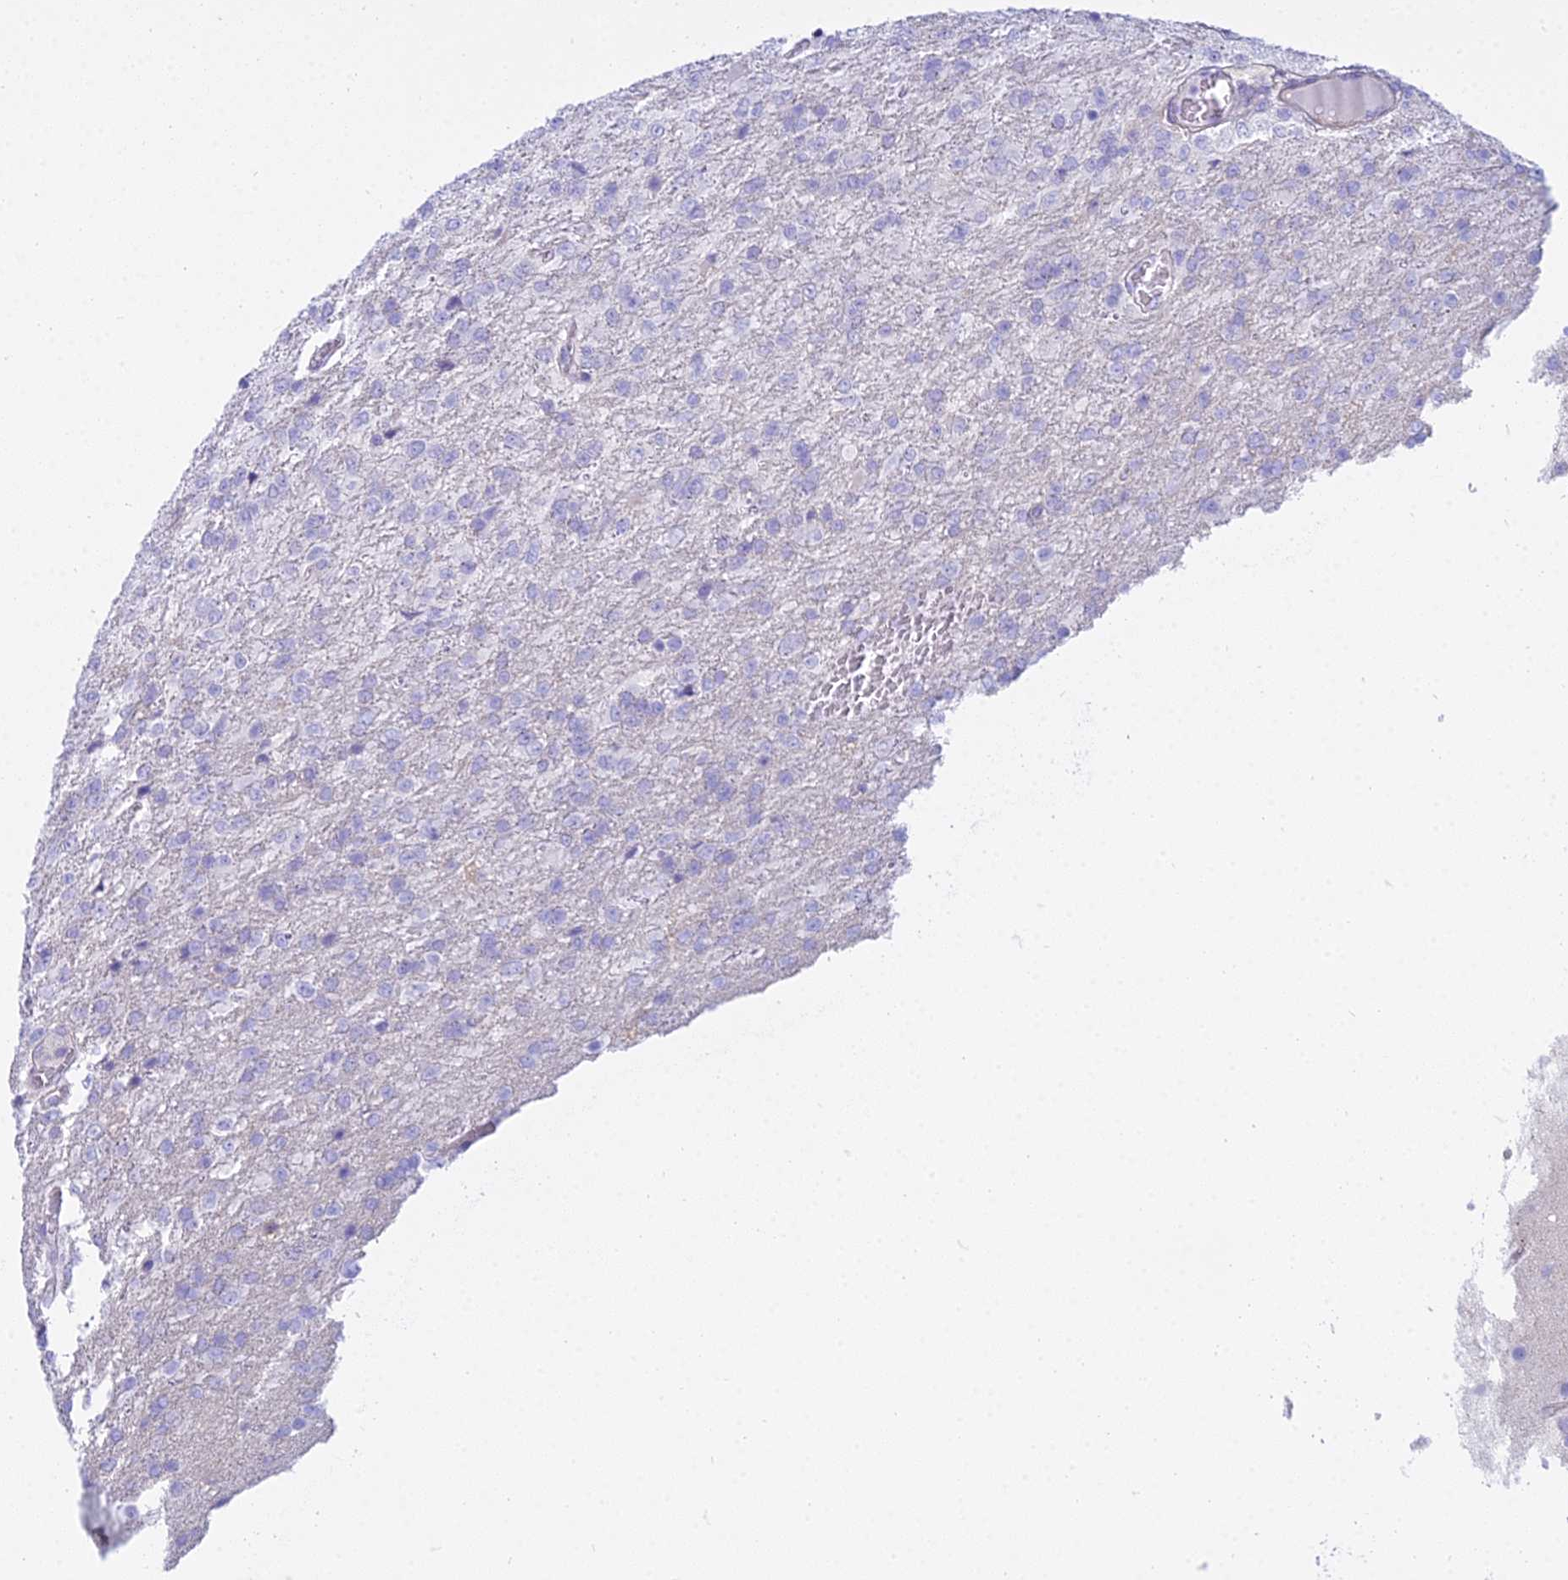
{"staining": {"intensity": "negative", "quantity": "none", "location": "none"}, "tissue": "glioma", "cell_type": "Tumor cells", "image_type": "cancer", "snomed": [{"axis": "morphology", "description": "Glioma, malignant, High grade"}, {"axis": "topography", "description": "Brain"}], "caption": "This is an IHC photomicrograph of glioma. There is no expression in tumor cells.", "gene": "SMIM24", "patient": {"sex": "female", "age": 74}}